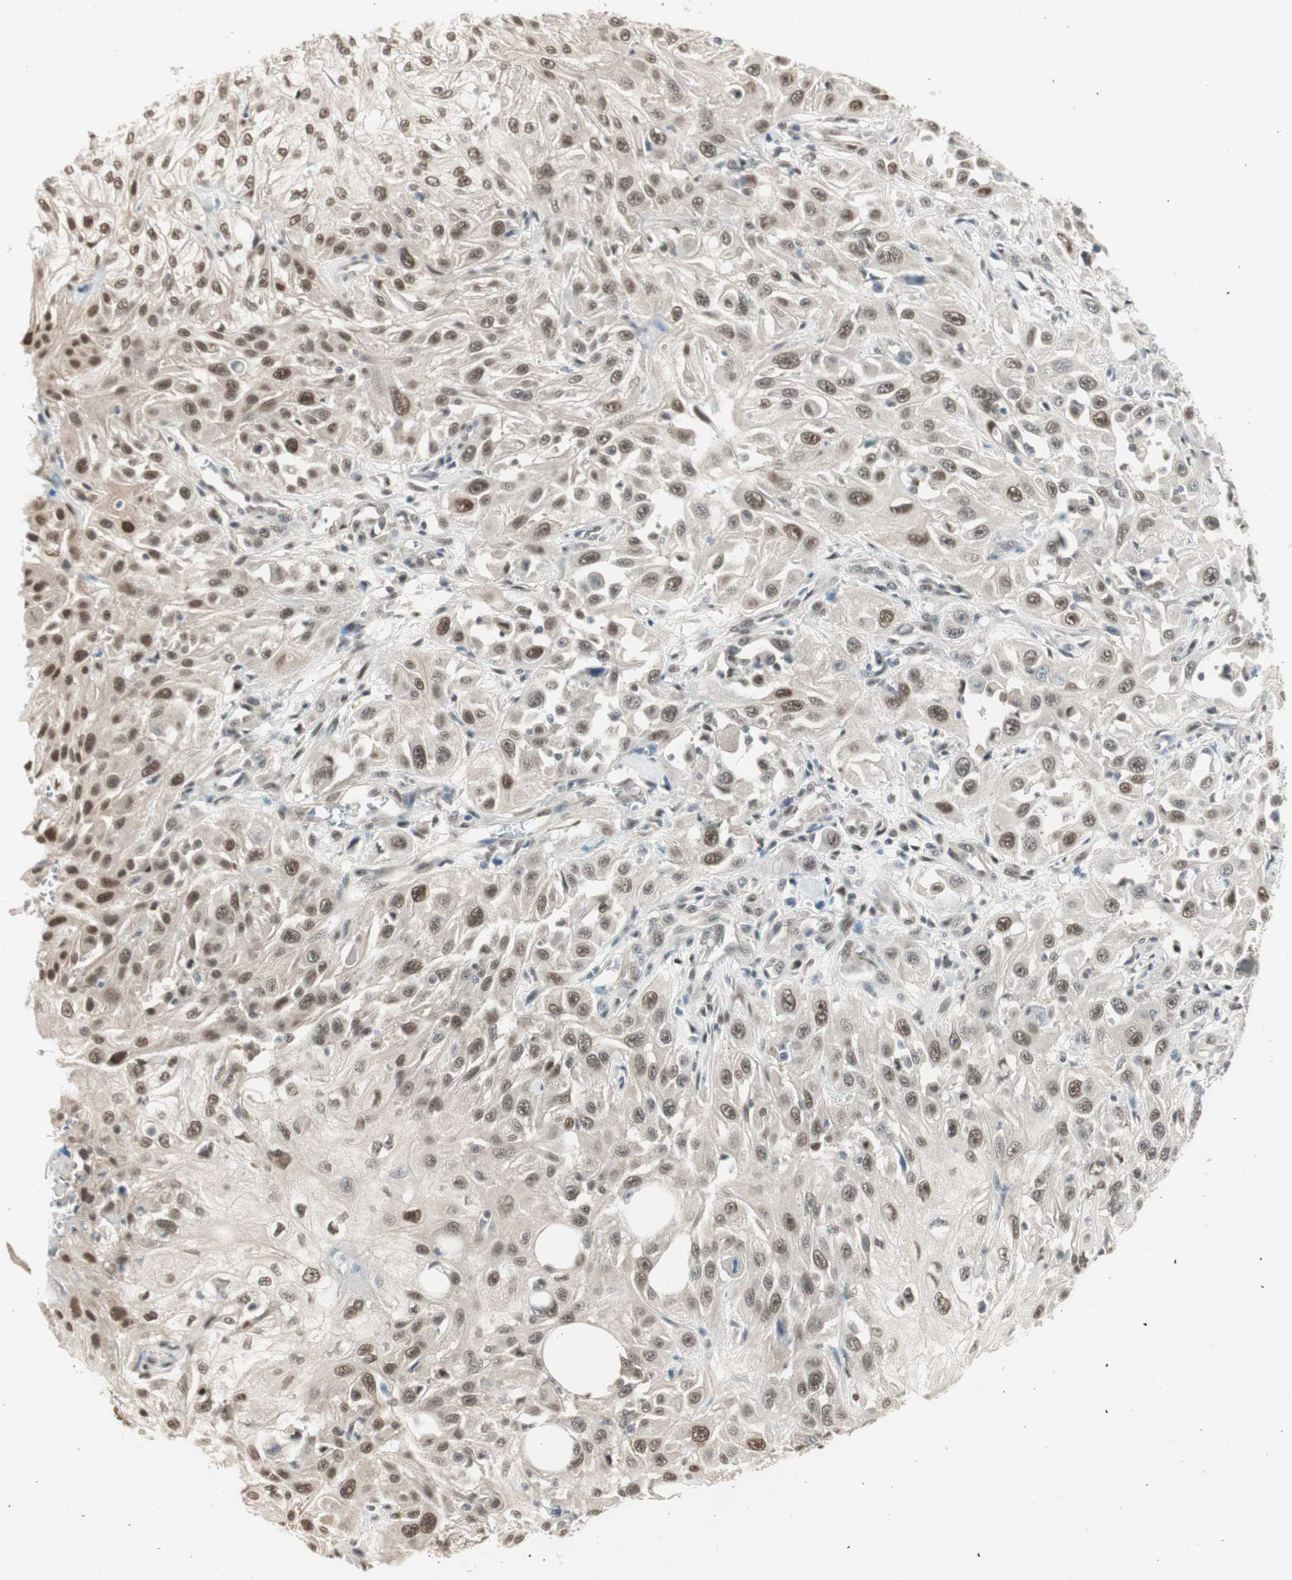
{"staining": {"intensity": "moderate", "quantity": ">75%", "location": "nuclear"}, "tissue": "skin cancer", "cell_type": "Tumor cells", "image_type": "cancer", "snomed": [{"axis": "morphology", "description": "Squamous cell carcinoma, NOS"}, {"axis": "topography", "description": "Skin"}], "caption": "Brown immunohistochemical staining in skin squamous cell carcinoma displays moderate nuclear expression in about >75% of tumor cells. (IHC, brightfield microscopy, high magnification).", "gene": "LONP2", "patient": {"sex": "male", "age": 75}}